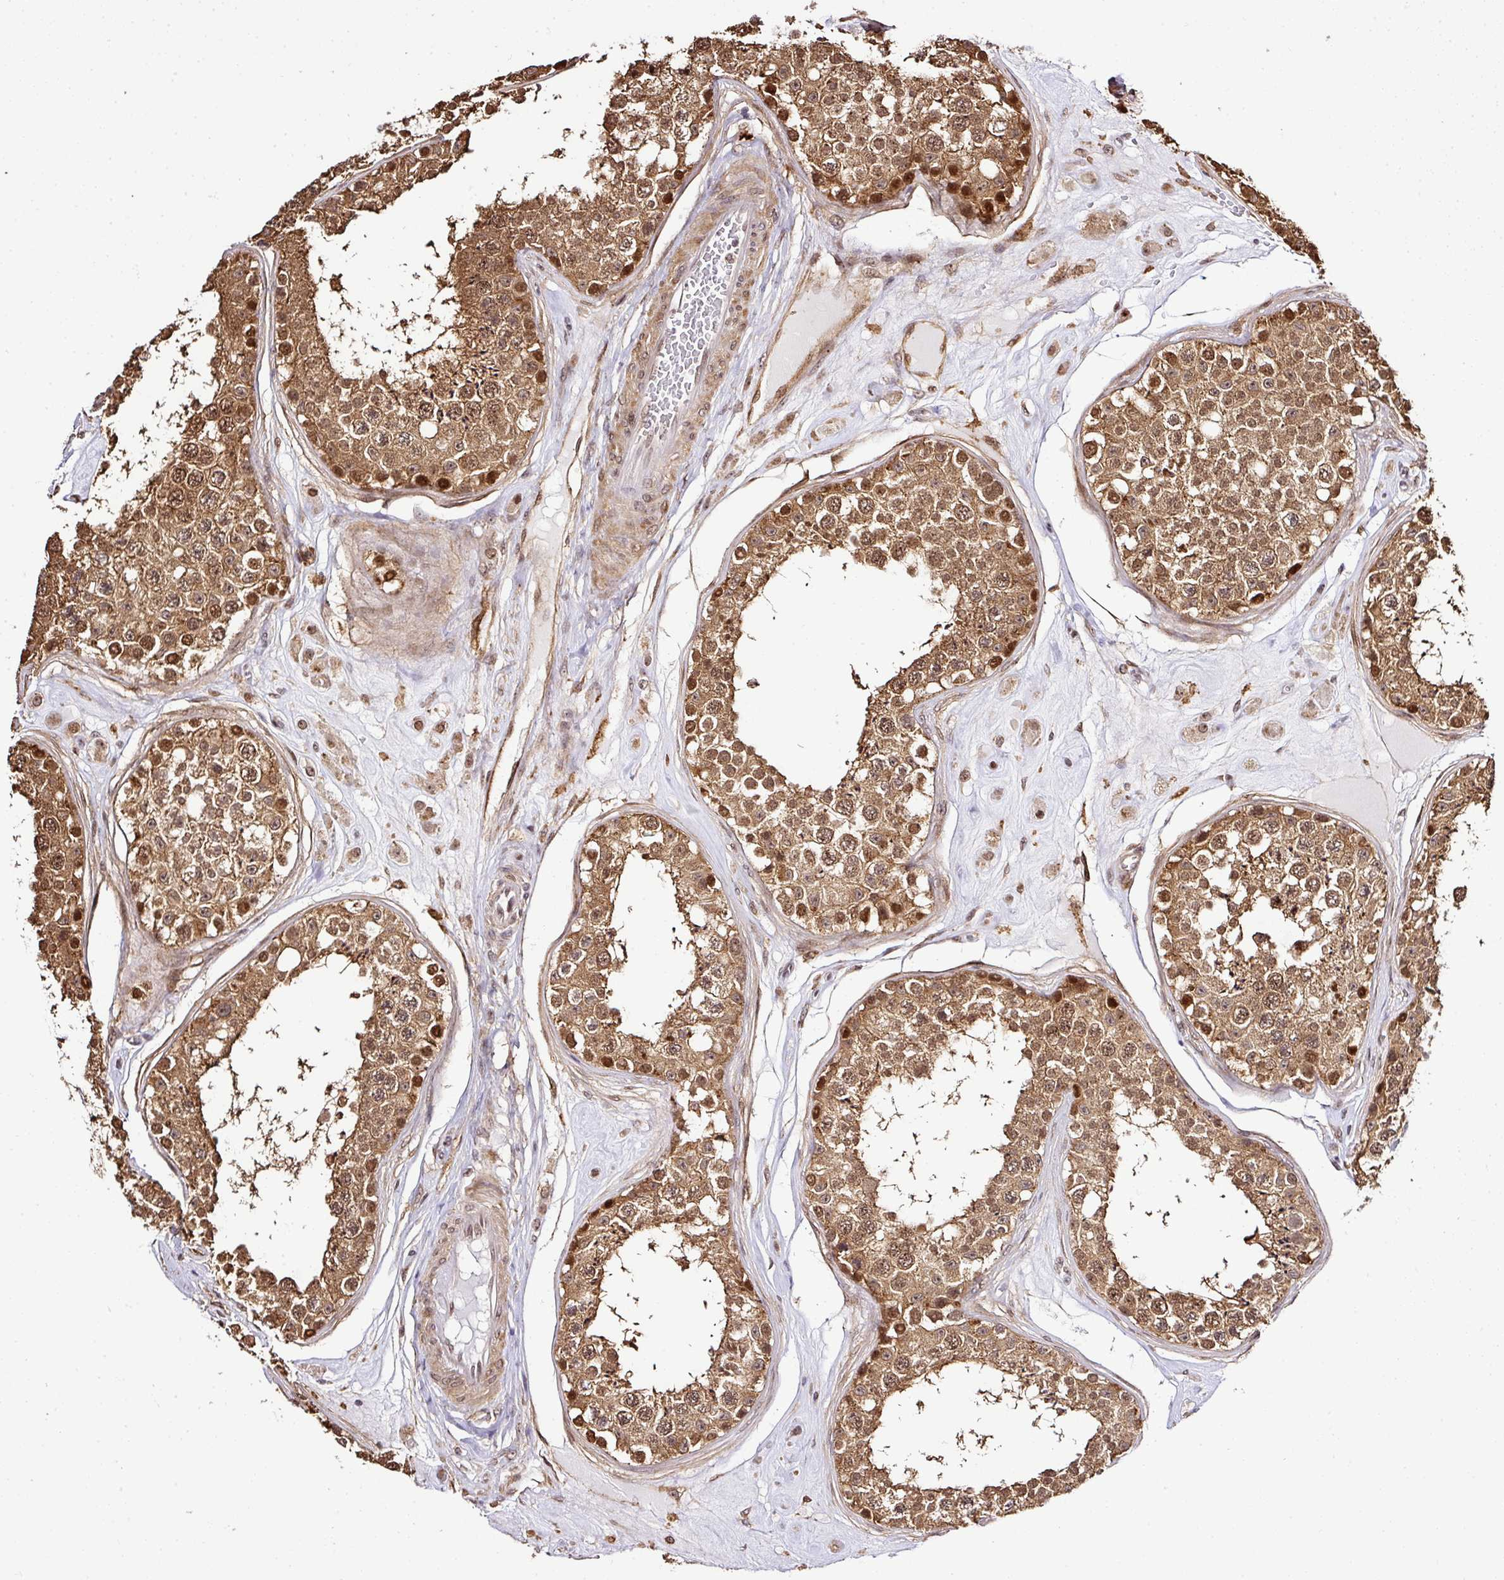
{"staining": {"intensity": "moderate", "quantity": ">75%", "location": "cytoplasmic/membranous,nuclear"}, "tissue": "testis", "cell_type": "Cells in seminiferous ducts", "image_type": "normal", "snomed": [{"axis": "morphology", "description": "Normal tissue, NOS"}, {"axis": "topography", "description": "Testis"}], "caption": "DAB (3,3'-diaminobenzidine) immunohistochemical staining of benign testis shows moderate cytoplasmic/membranous,nuclear protein positivity in about >75% of cells in seminiferous ducts. (Stains: DAB (3,3'-diaminobenzidine) in brown, nuclei in blue, Microscopy: brightfield microscopy at high magnification).", "gene": "FAM153A", "patient": {"sex": "male", "age": 25}}